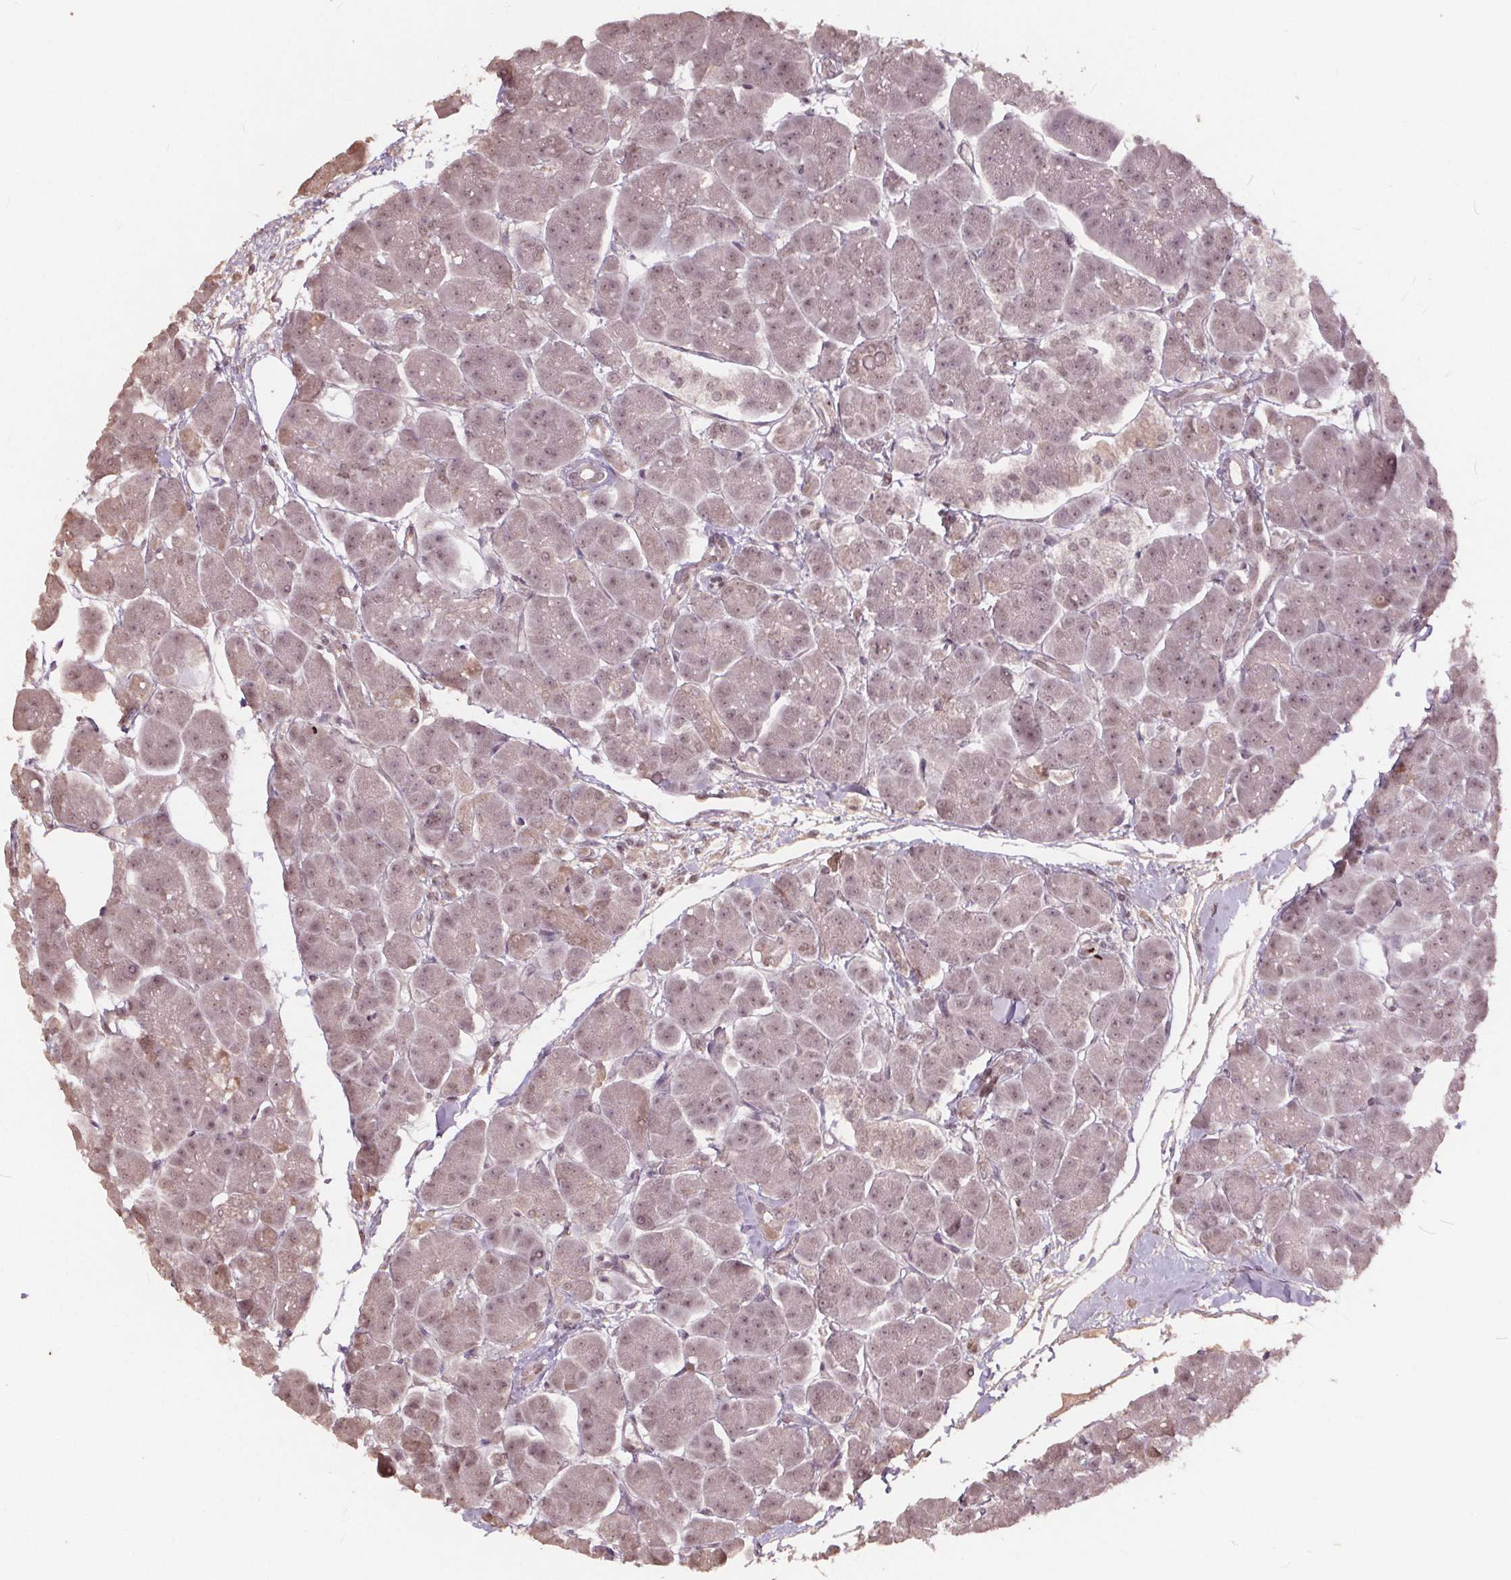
{"staining": {"intensity": "weak", "quantity": "25%-75%", "location": "nuclear"}, "tissue": "pancreas", "cell_type": "Exocrine glandular cells", "image_type": "normal", "snomed": [{"axis": "morphology", "description": "Normal tissue, NOS"}, {"axis": "topography", "description": "Adipose tissue"}, {"axis": "topography", "description": "Pancreas"}, {"axis": "topography", "description": "Peripheral nerve tissue"}], "caption": "Benign pancreas displays weak nuclear expression in about 25%-75% of exocrine glandular cells, visualized by immunohistochemistry. Nuclei are stained in blue.", "gene": "DNMT3B", "patient": {"sex": "female", "age": 58}}